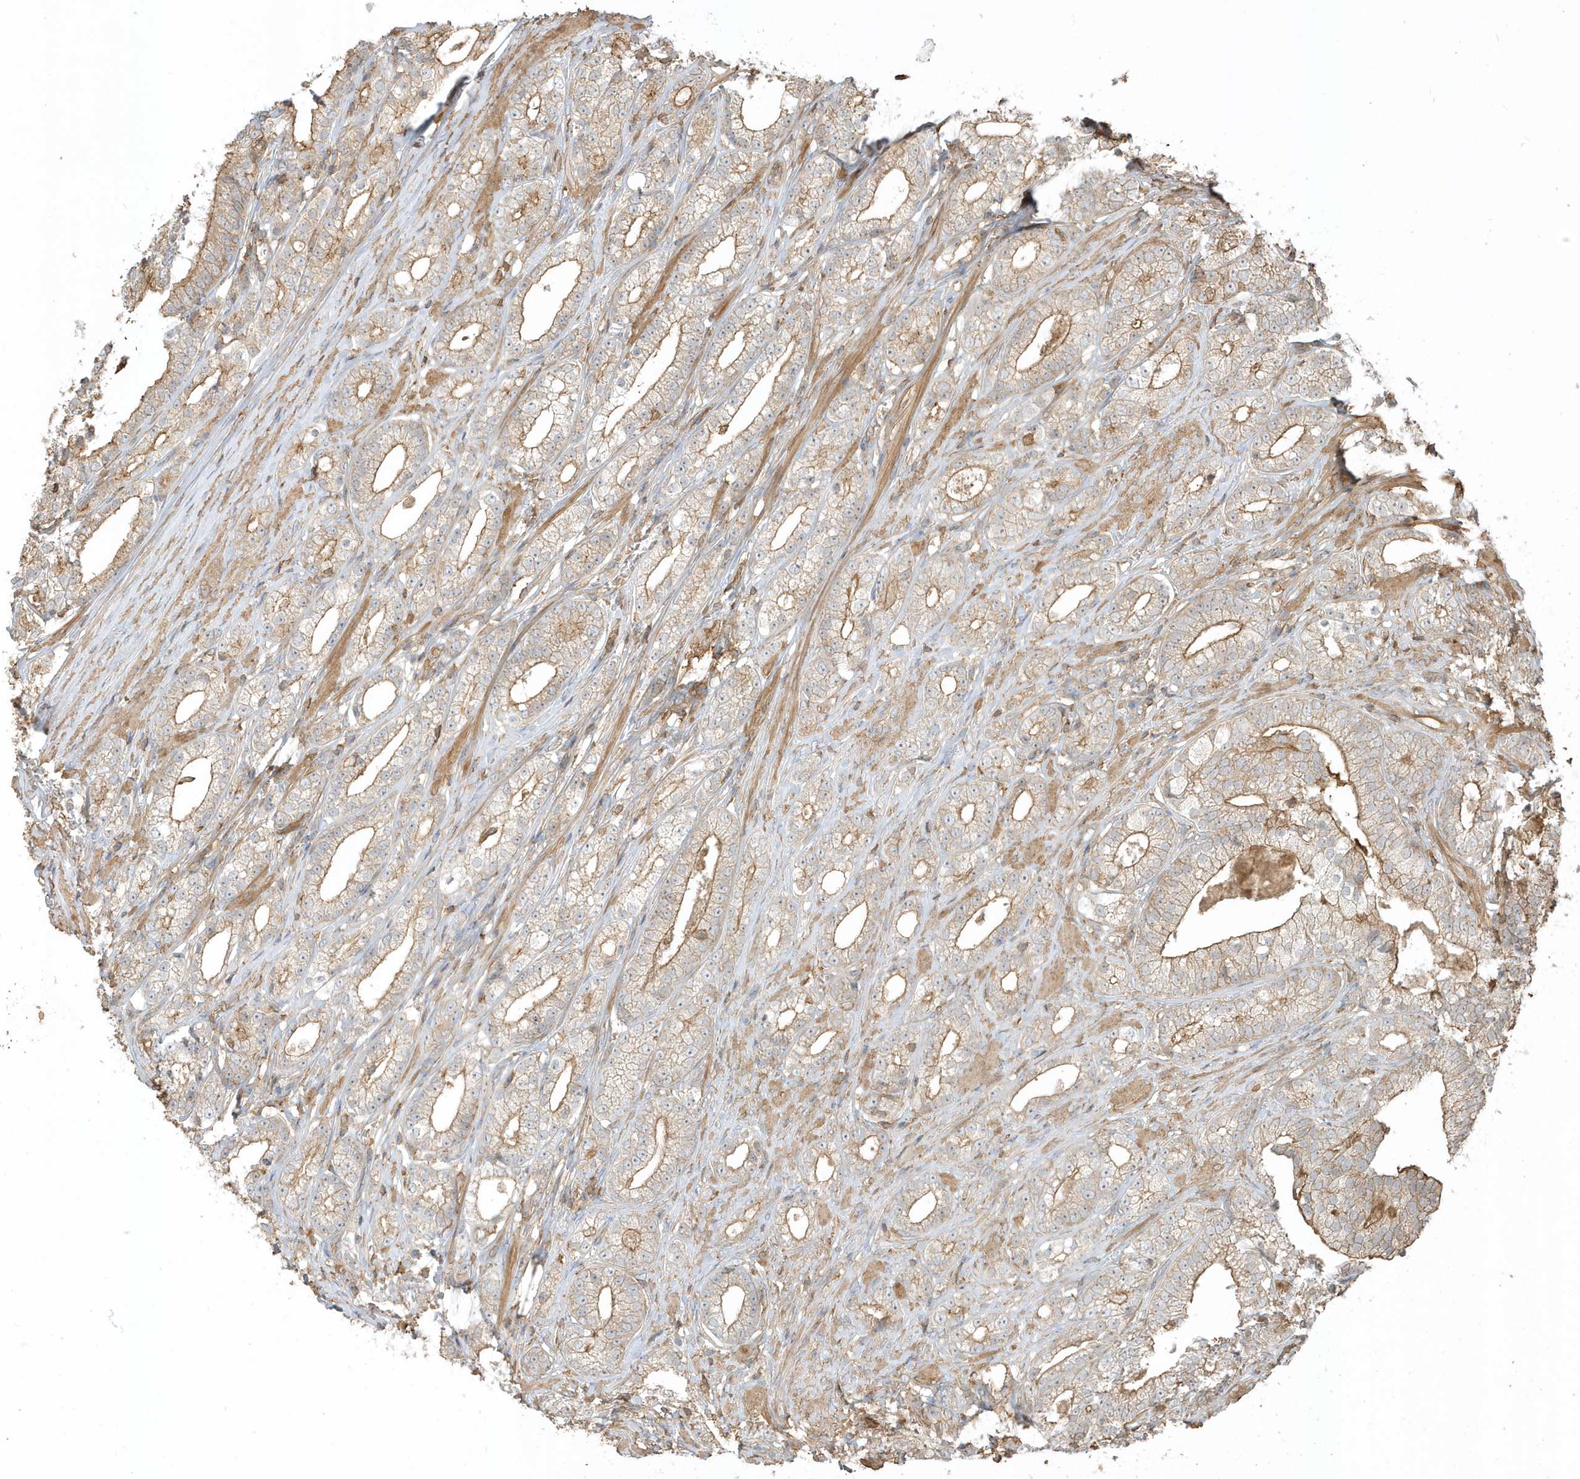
{"staining": {"intensity": "moderate", "quantity": "25%-75%", "location": "cytoplasmic/membranous"}, "tissue": "prostate cancer", "cell_type": "Tumor cells", "image_type": "cancer", "snomed": [{"axis": "morphology", "description": "Adenocarcinoma, High grade"}, {"axis": "topography", "description": "Prostate"}], "caption": "Human prostate adenocarcinoma (high-grade) stained with a protein marker reveals moderate staining in tumor cells.", "gene": "ZBTB8A", "patient": {"sex": "male", "age": 69}}